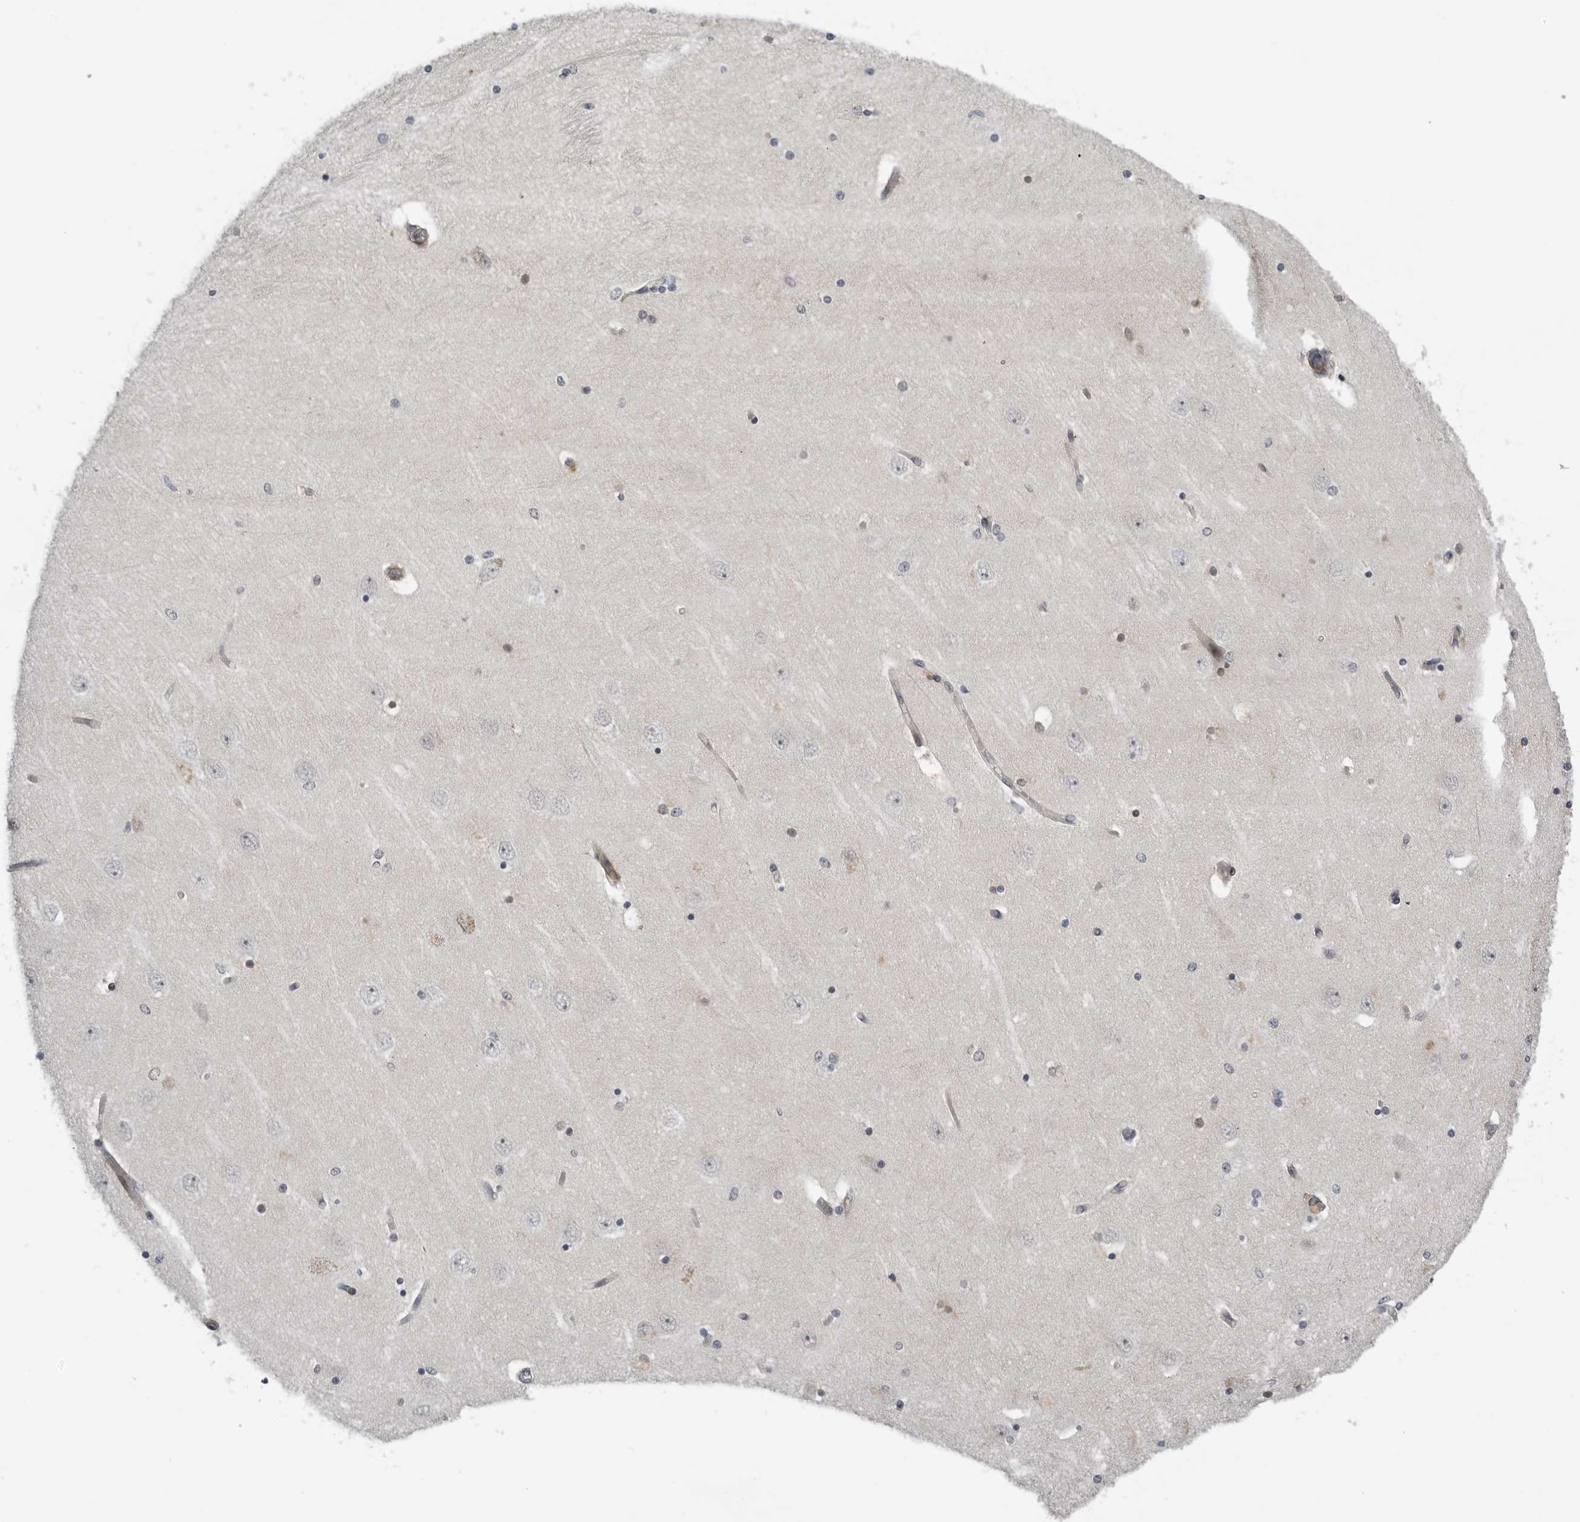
{"staining": {"intensity": "weak", "quantity": "<25%", "location": "nuclear"}, "tissue": "hippocampus", "cell_type": "Glial cells", "image_type": "normal", "snomed": [{"axis": "morphology", "description": "Normal tissue, NOS"}, {"axis": "topography", "description": "Hippocampus"}], "caption": "Immunohistochemistry (IHC) image of unremarkable hippocampus: human hippocampus stained with DAB displays no significant protein expression in glial cells. (Immunohistochemistry (IHC), brightfield microscopy, high magnification).", "gene": "ALPK2", "patient": {"sex": "female", "age": 54}}